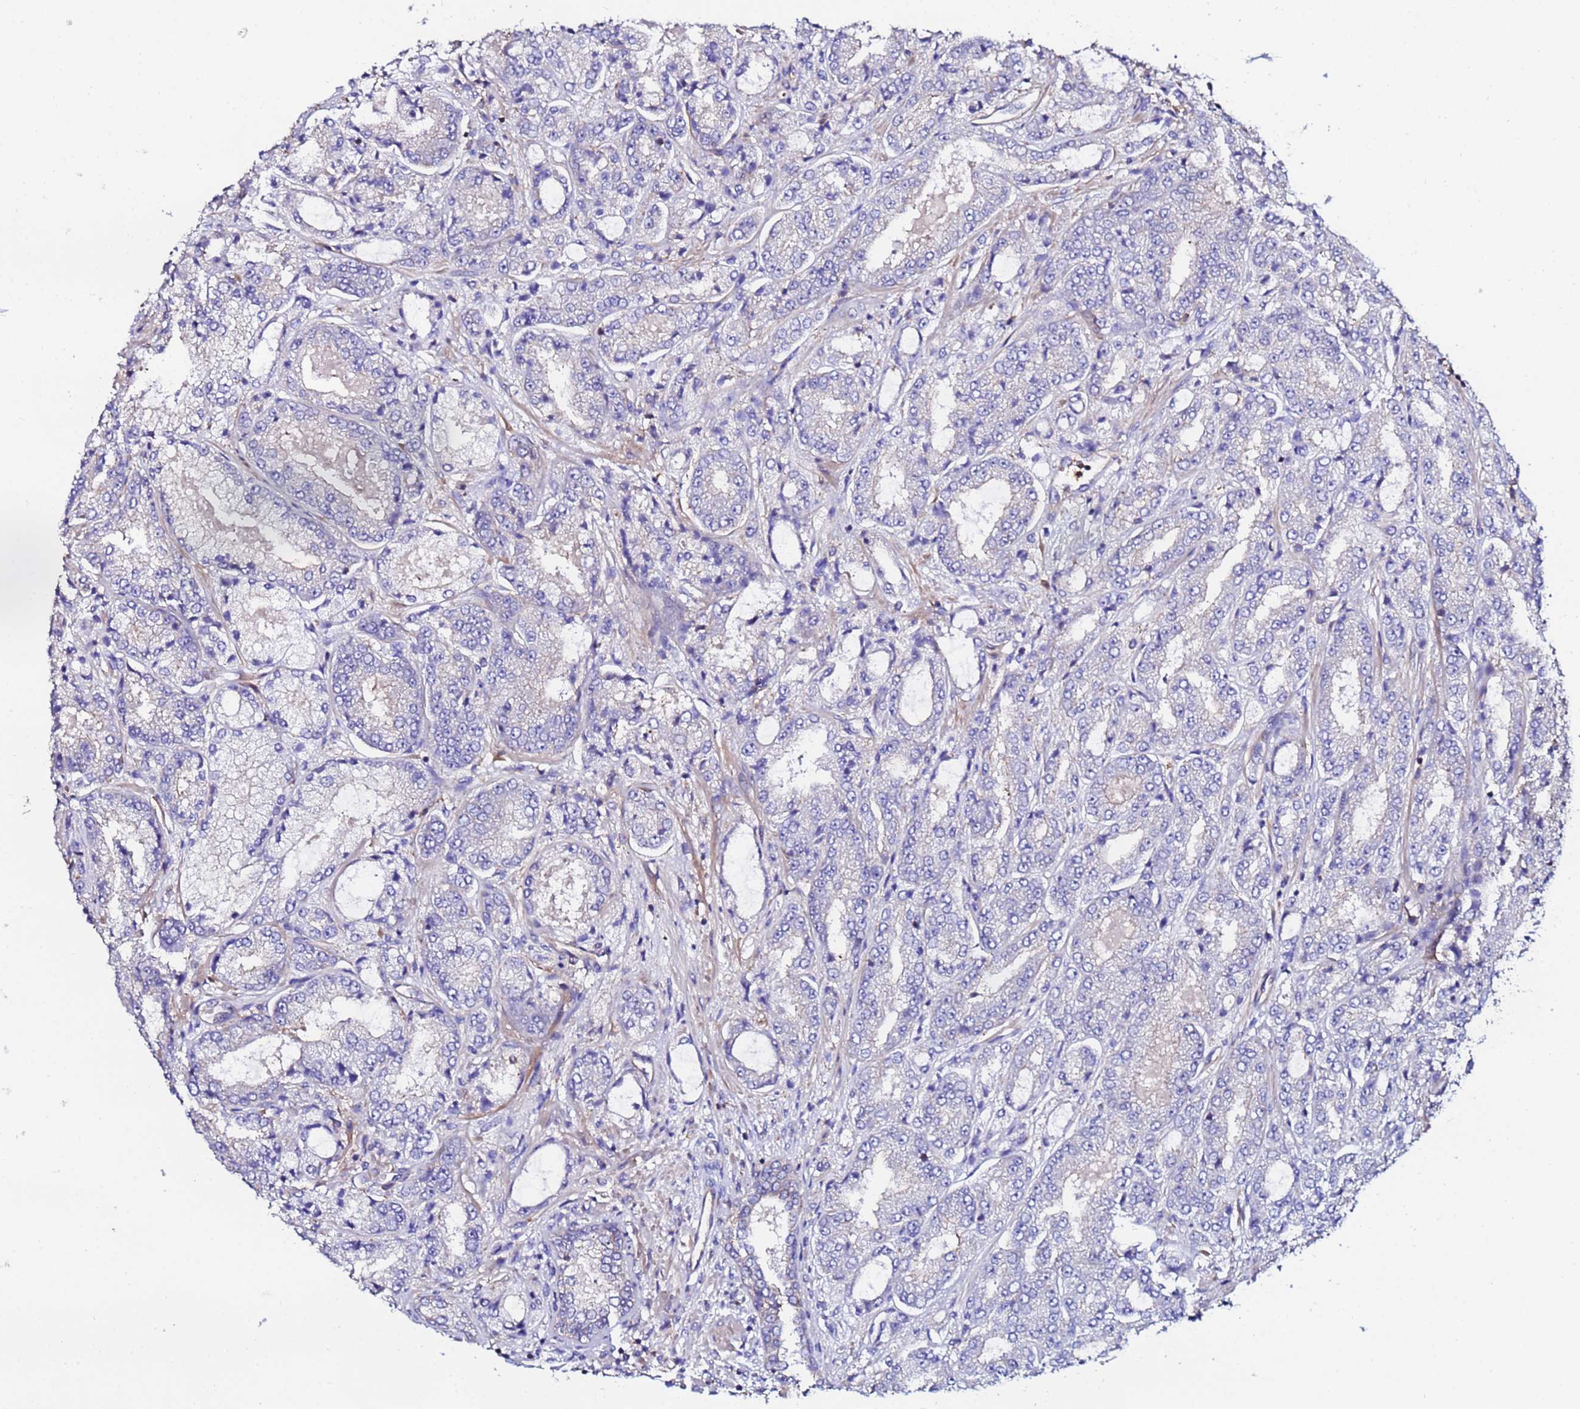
{"staining": {"intensity": "negative", "quantity": "none", "location": "none"}, "tissue": "prostate cancer", "cell_type": "Tumor cells", "image_type": "cancer", "snomed": [{"axis": "morphology", "description": "Adenocarcinoma, High grade"}, {"axis": "topography", "description": "Prostate"}], "caption": "Human prostate adenocarcinoma (high-grade) stained for a protein using immunohistochemistry displays no positivity in tumor cells.", "gene": "POTEE", "patient": {"sex": "male", "age": 71}}